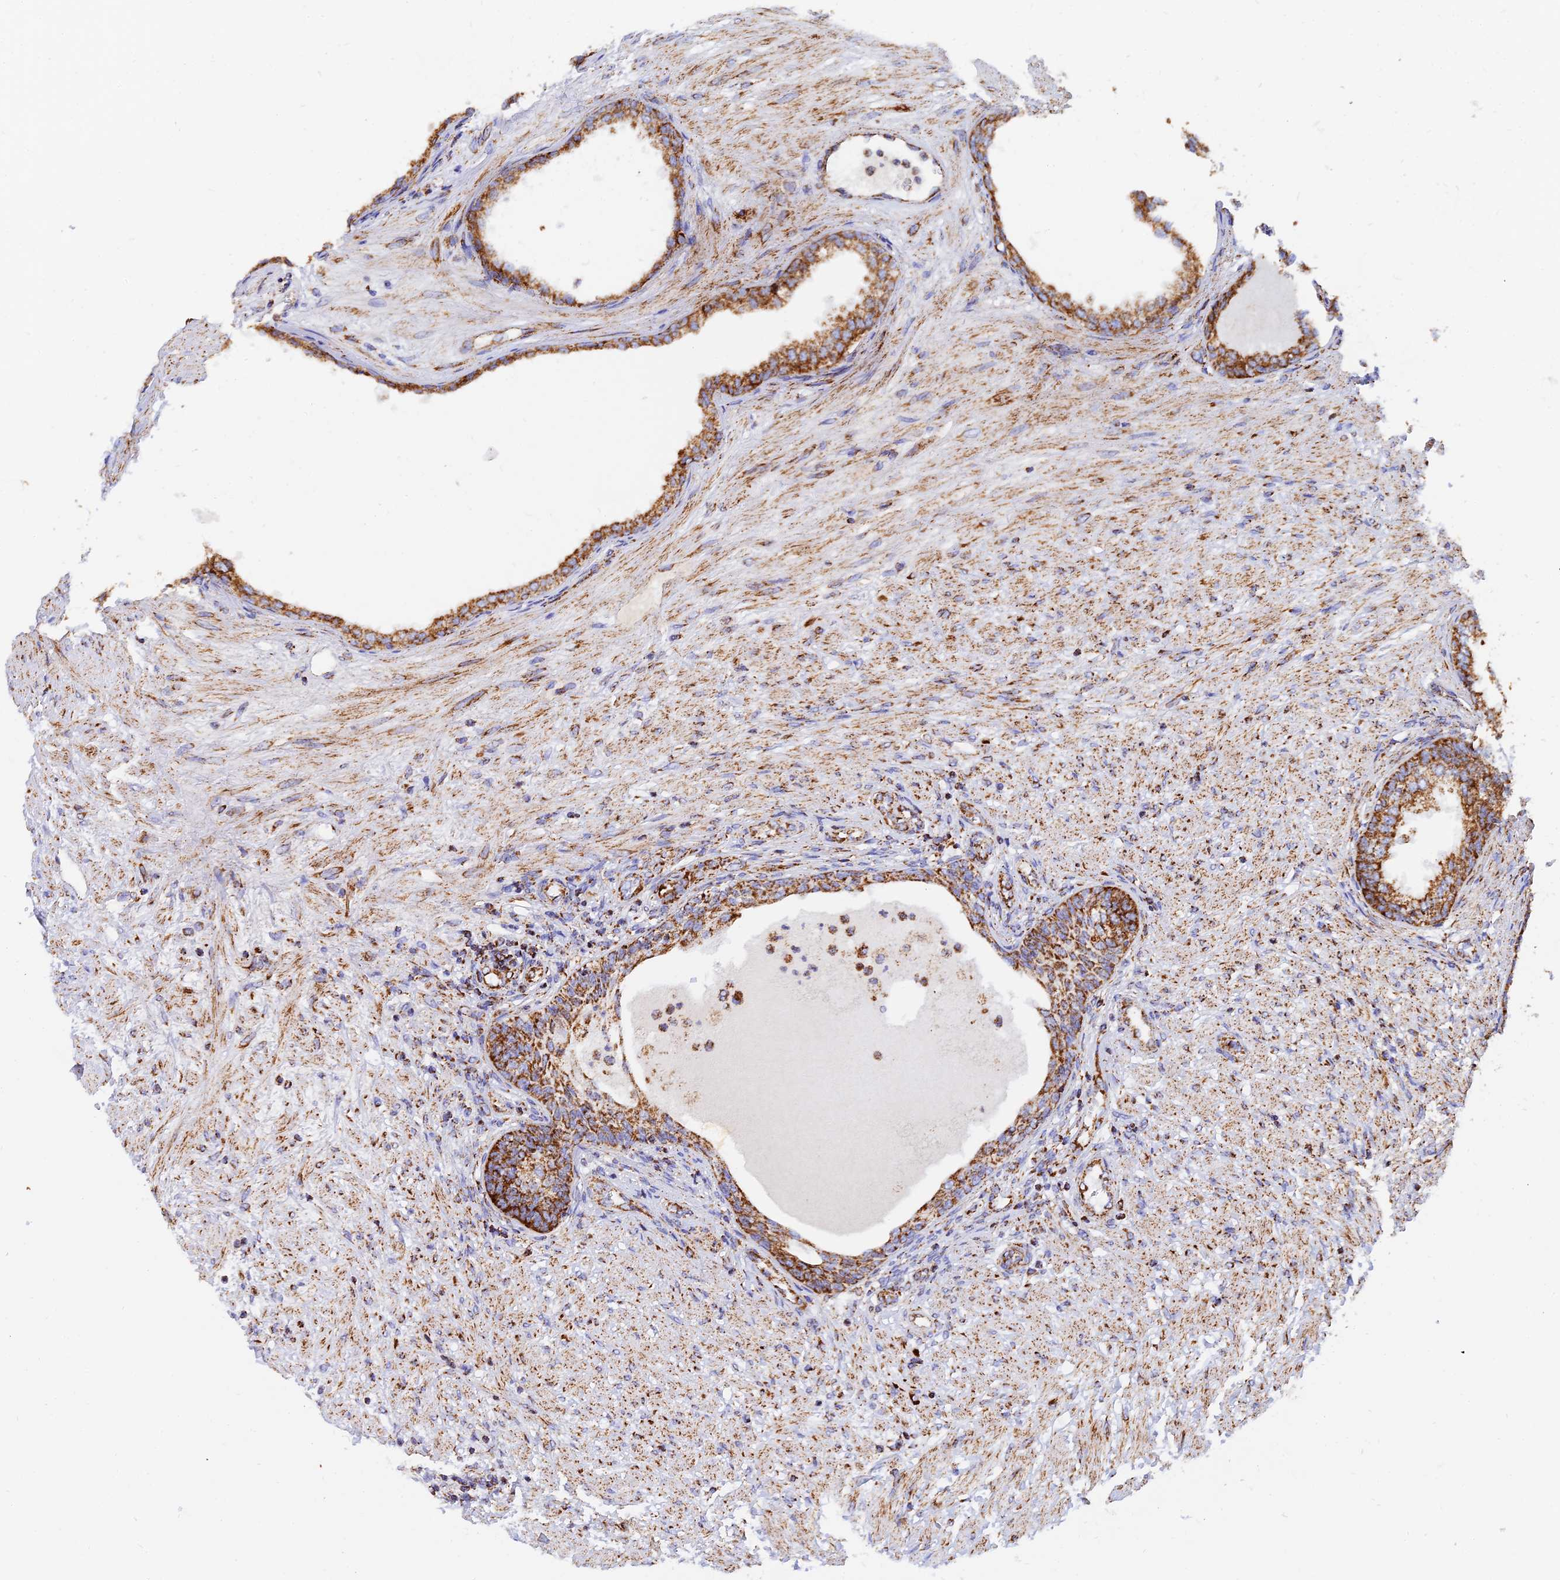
{"staining": {"intensity": "strong", "quantity": ">75%", "location": "cytoplasmic/membranous"}, "tissue": "prostate", "cell_type": "Glandular cells", "image_type": "normal", "snomed": [{"axis": "morphology", "description": "Normal tissue, NOS"}, {"axis": "topography", "description": "Prostate"}], "caption": "A photomicrograph of human prostate stained for a protein shows strong cytoplasmic/membranous brown staining in glandular cells. (IHC, brightfield microscopy, high magnification).", "gene": "NDUFB6", "patient": {"sex": "male", "age": 76}}